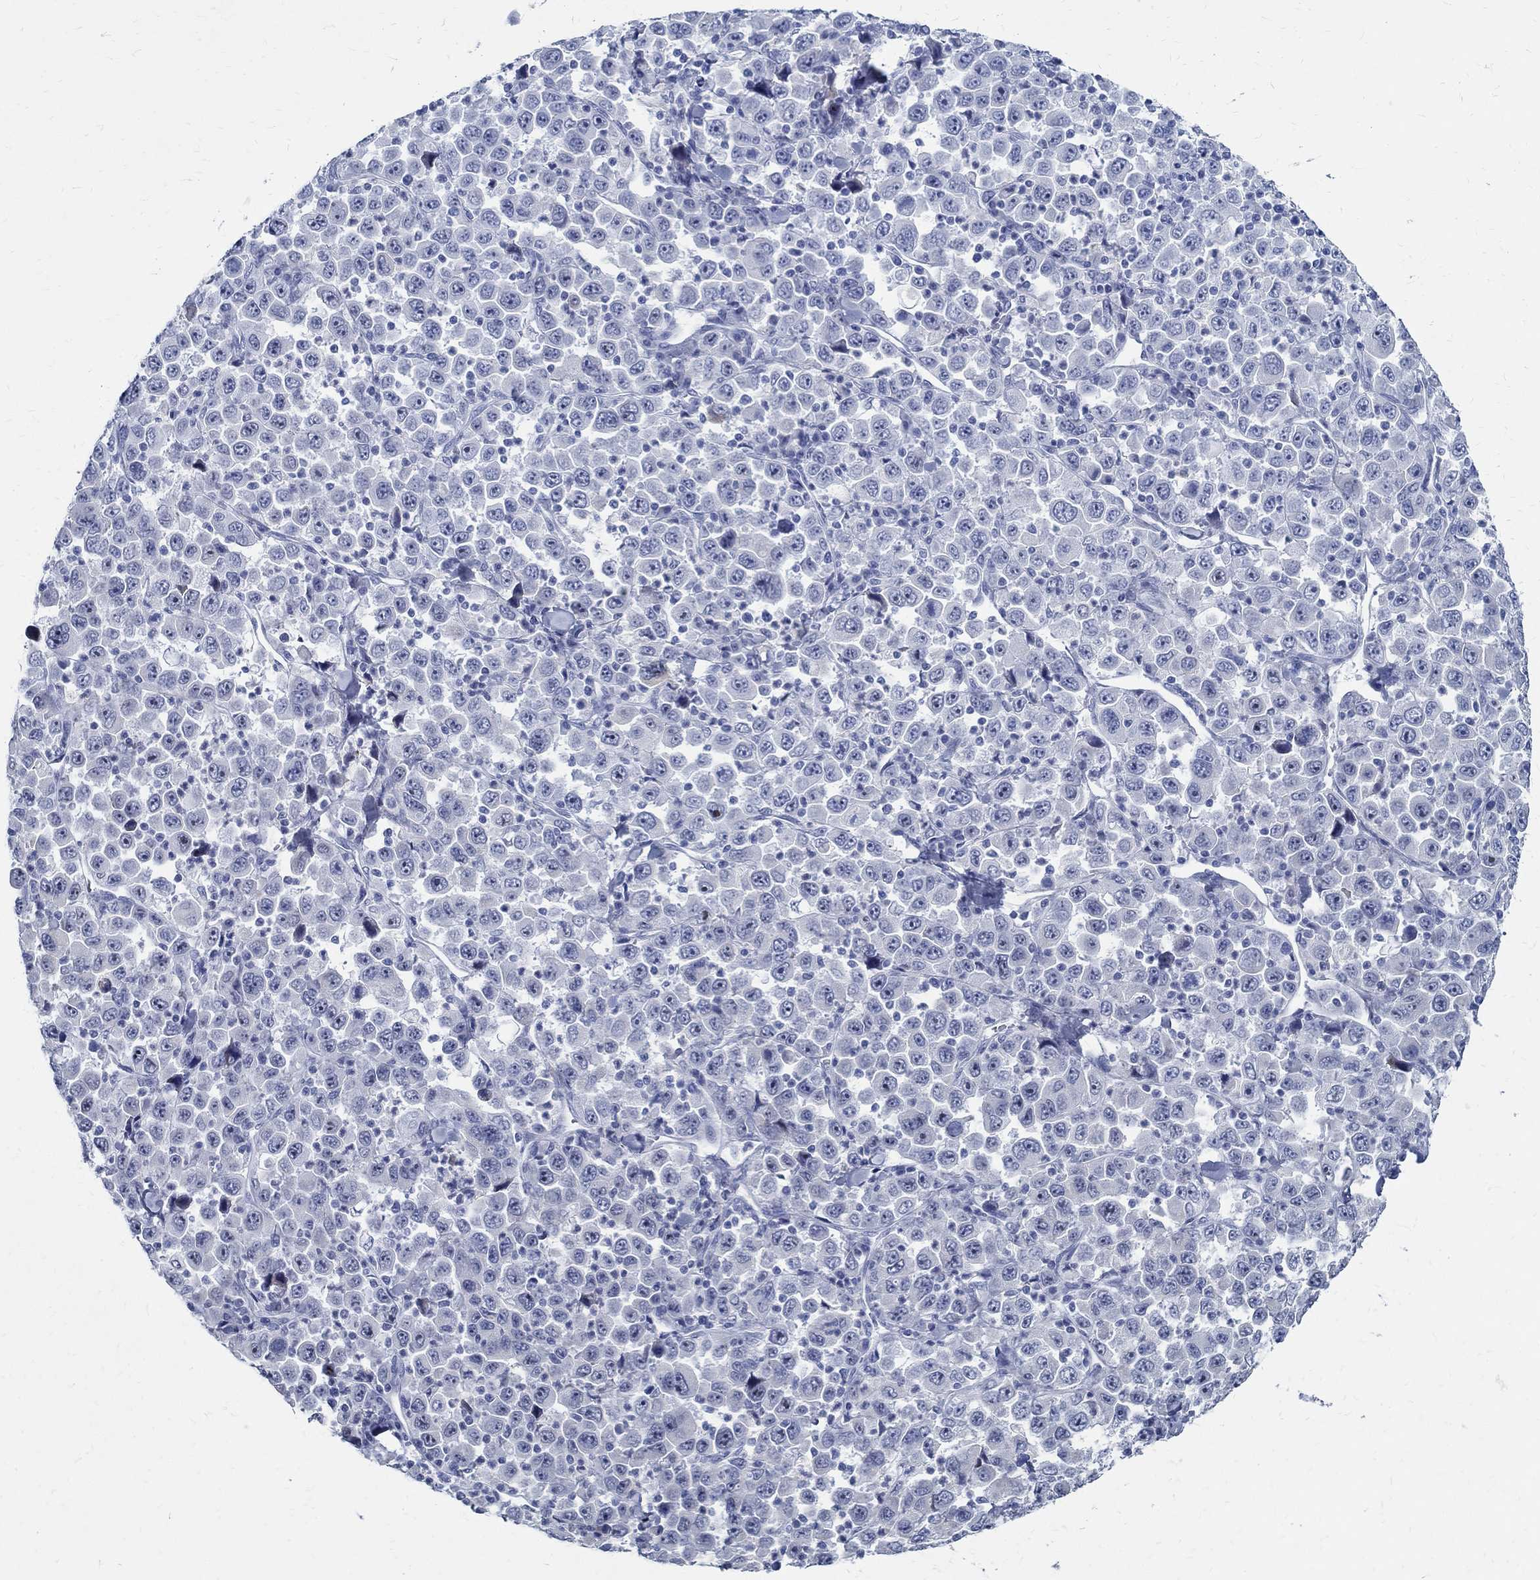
{"staining": {"intensity": "negative", "quantity": "none", "location": "none"}, "tissue": "stomach cancer", "cell_type": "Tumor cells", "image_type": "cancer", "snomed": [{"axis": "morphology", "description": "Normal tissue, NOS"}, {"axis": "morphology", "description": "Adenocarcinoma, NOS"}, {"axis": "topography", "description": "Stomach, upper"}, {"axis": "topography", "description": "Stomach"}], "caption": "Immunohistochemistry of stomach cancer (adenocarcinoma) reveals no expression in tumor cells.", "gene": "BSPRY", "patient": {"sex": "male", "age": 59}}